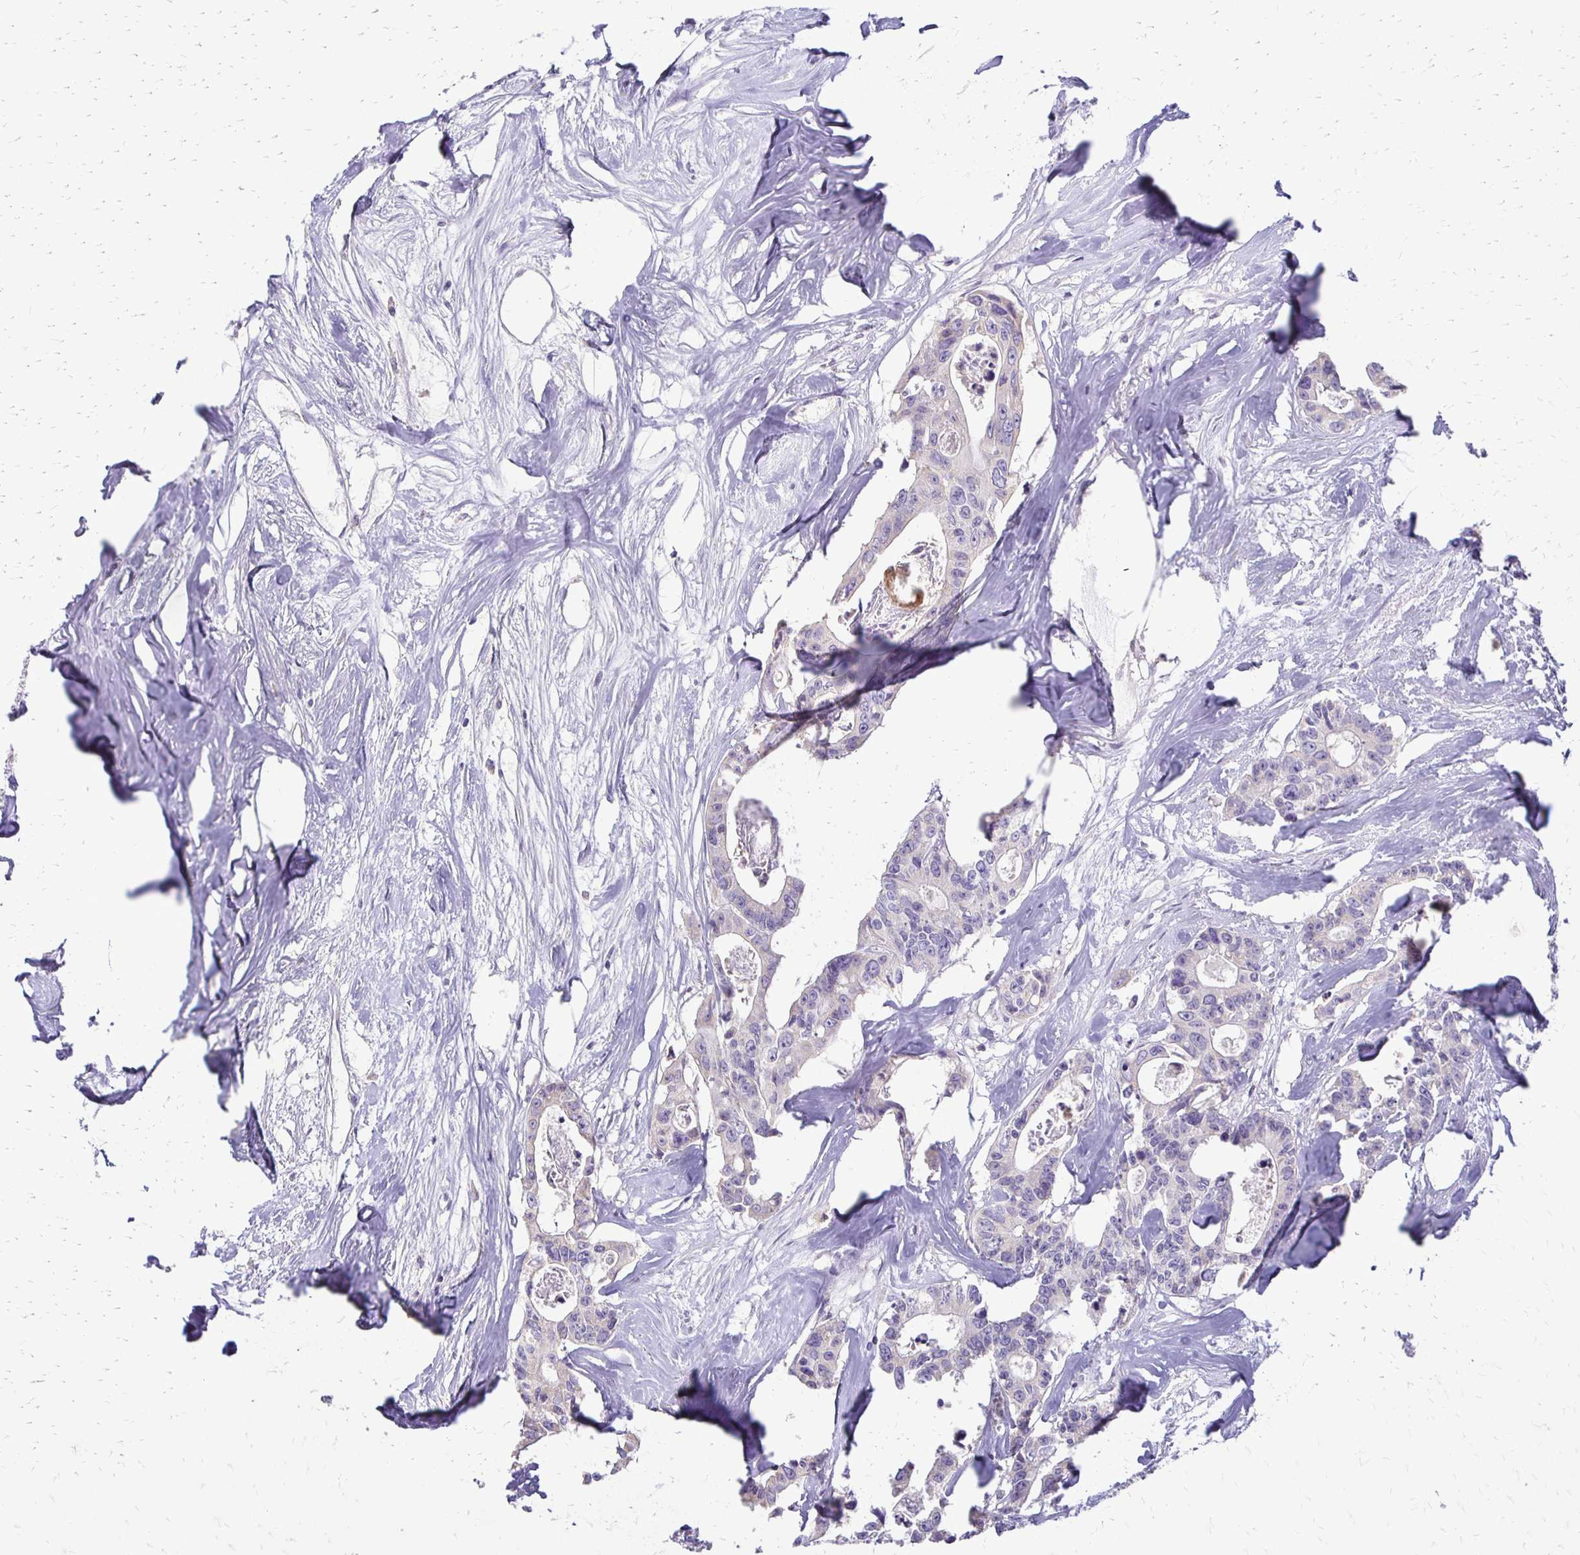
{"staining": {"intensity": "negative", "quantity": "none", "location": "none"}, "tissue": "colorectal cancer", "cell_type": "Tumor cells", "image_type": "cancer", "snomed": [{"axis": "morphology", "description": "Adenocarcinoma, NOS"}, {"axis": "topography", "description": "Rectum"}], "caption": "Immunohistochemical staining of colorectal cancer reveals no significant expression in tumor cells. (Stains: DAB (3,3'-diaminobenzidine) IHC with hematoxylin counter stain, Microscopy: brightfield microscopy at high magnification).", "gene": "ALPG", "patient": {"sex": "male", "age": 57}}